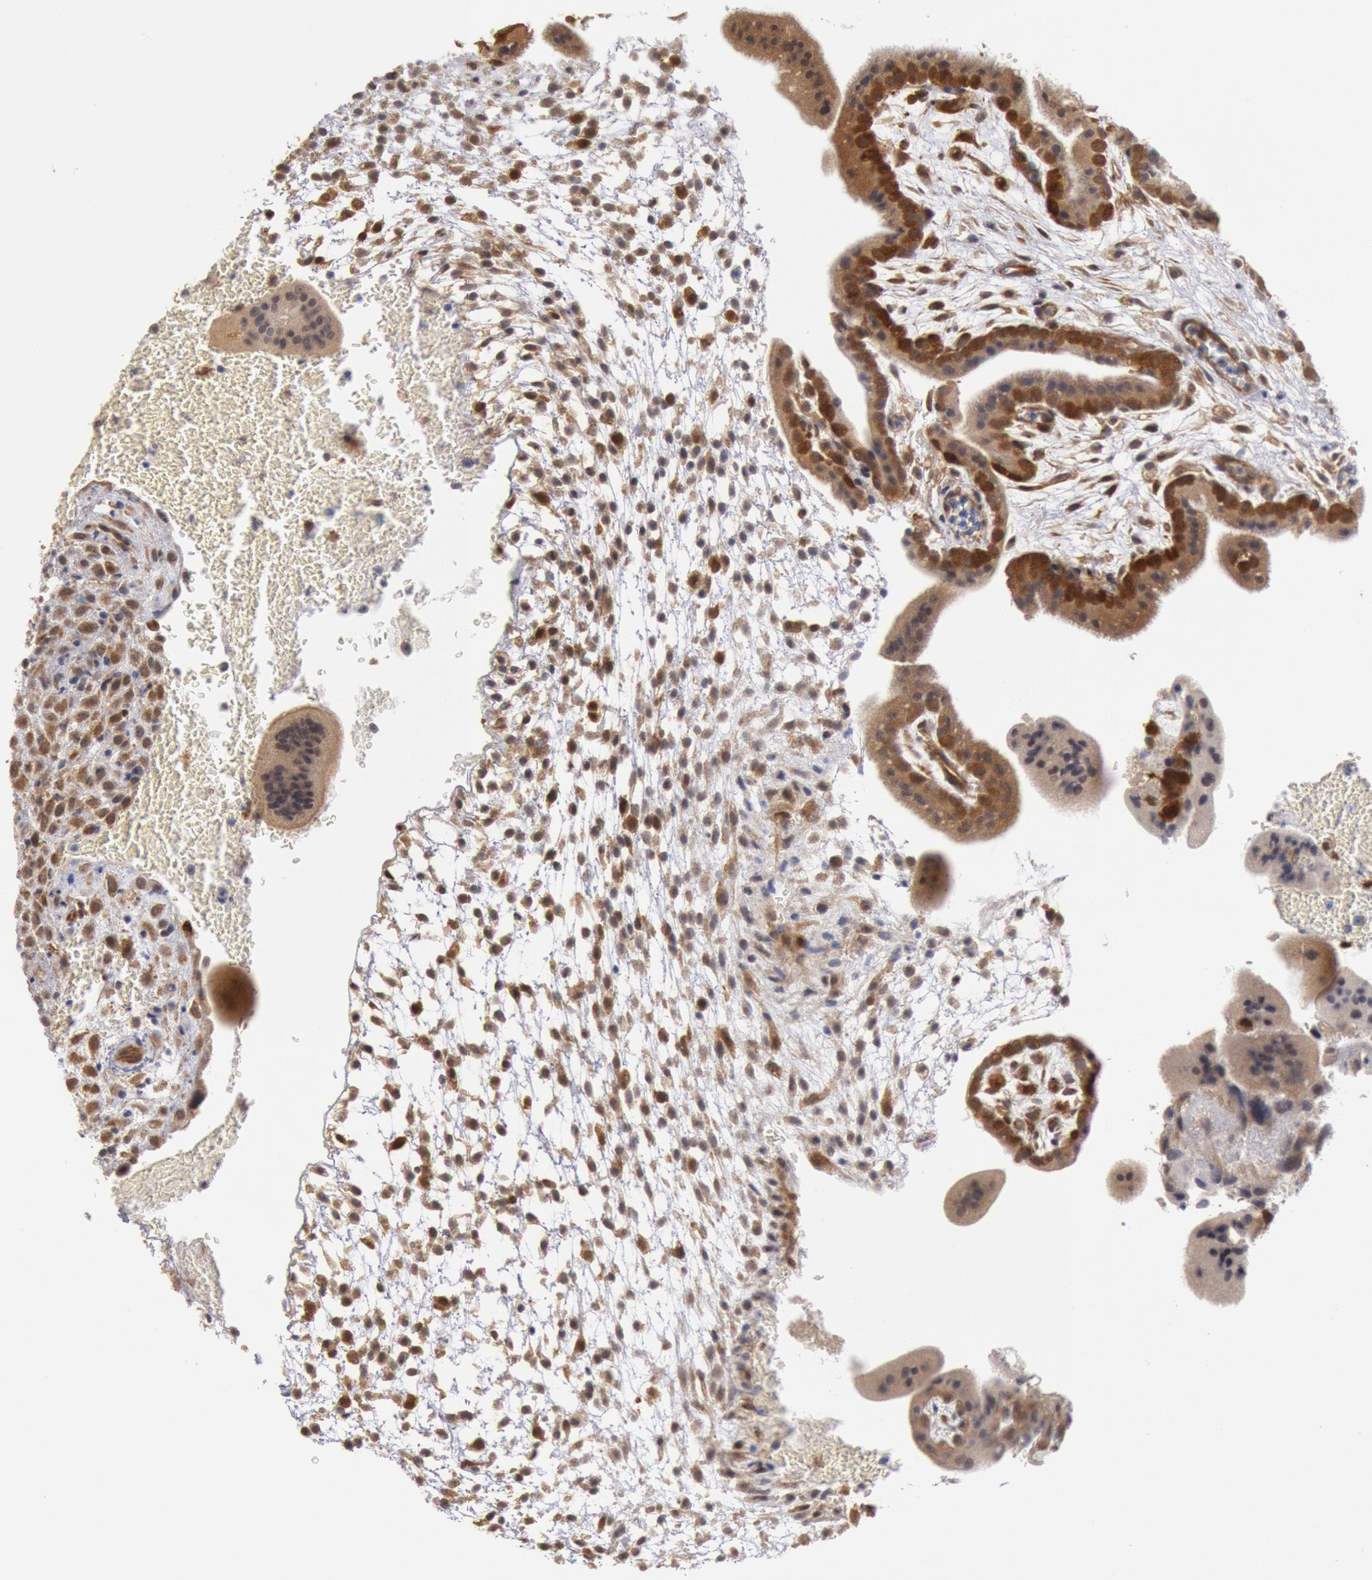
{"staining": {"intensity": "moderate", "quantity": ">75%", "location": "cytoplasmic/membranous,nuclear"}, "tissue": "placenta", "cell_type": "Decidual cells", "image_type": "normal", "snomed": [{"axis": "morphology", "description": "Normal tissue, NOS"}, {"axis": "topography", "description": "Placenta"}], "caption": "High-magnification brightfield microscopy of normal placenta stained with DAB (brown) and counterstained with hematoxylin (blue). decidual cells exhibit moderate cytoplasmic/membranous,nuclear staining is appreciated in approximately>75% of cells. The protein of interest is shown in brown color, while the nuclei are stained blue.", "gene": "DNAJA1", "patient": {"sex": "female", "age": 35}}